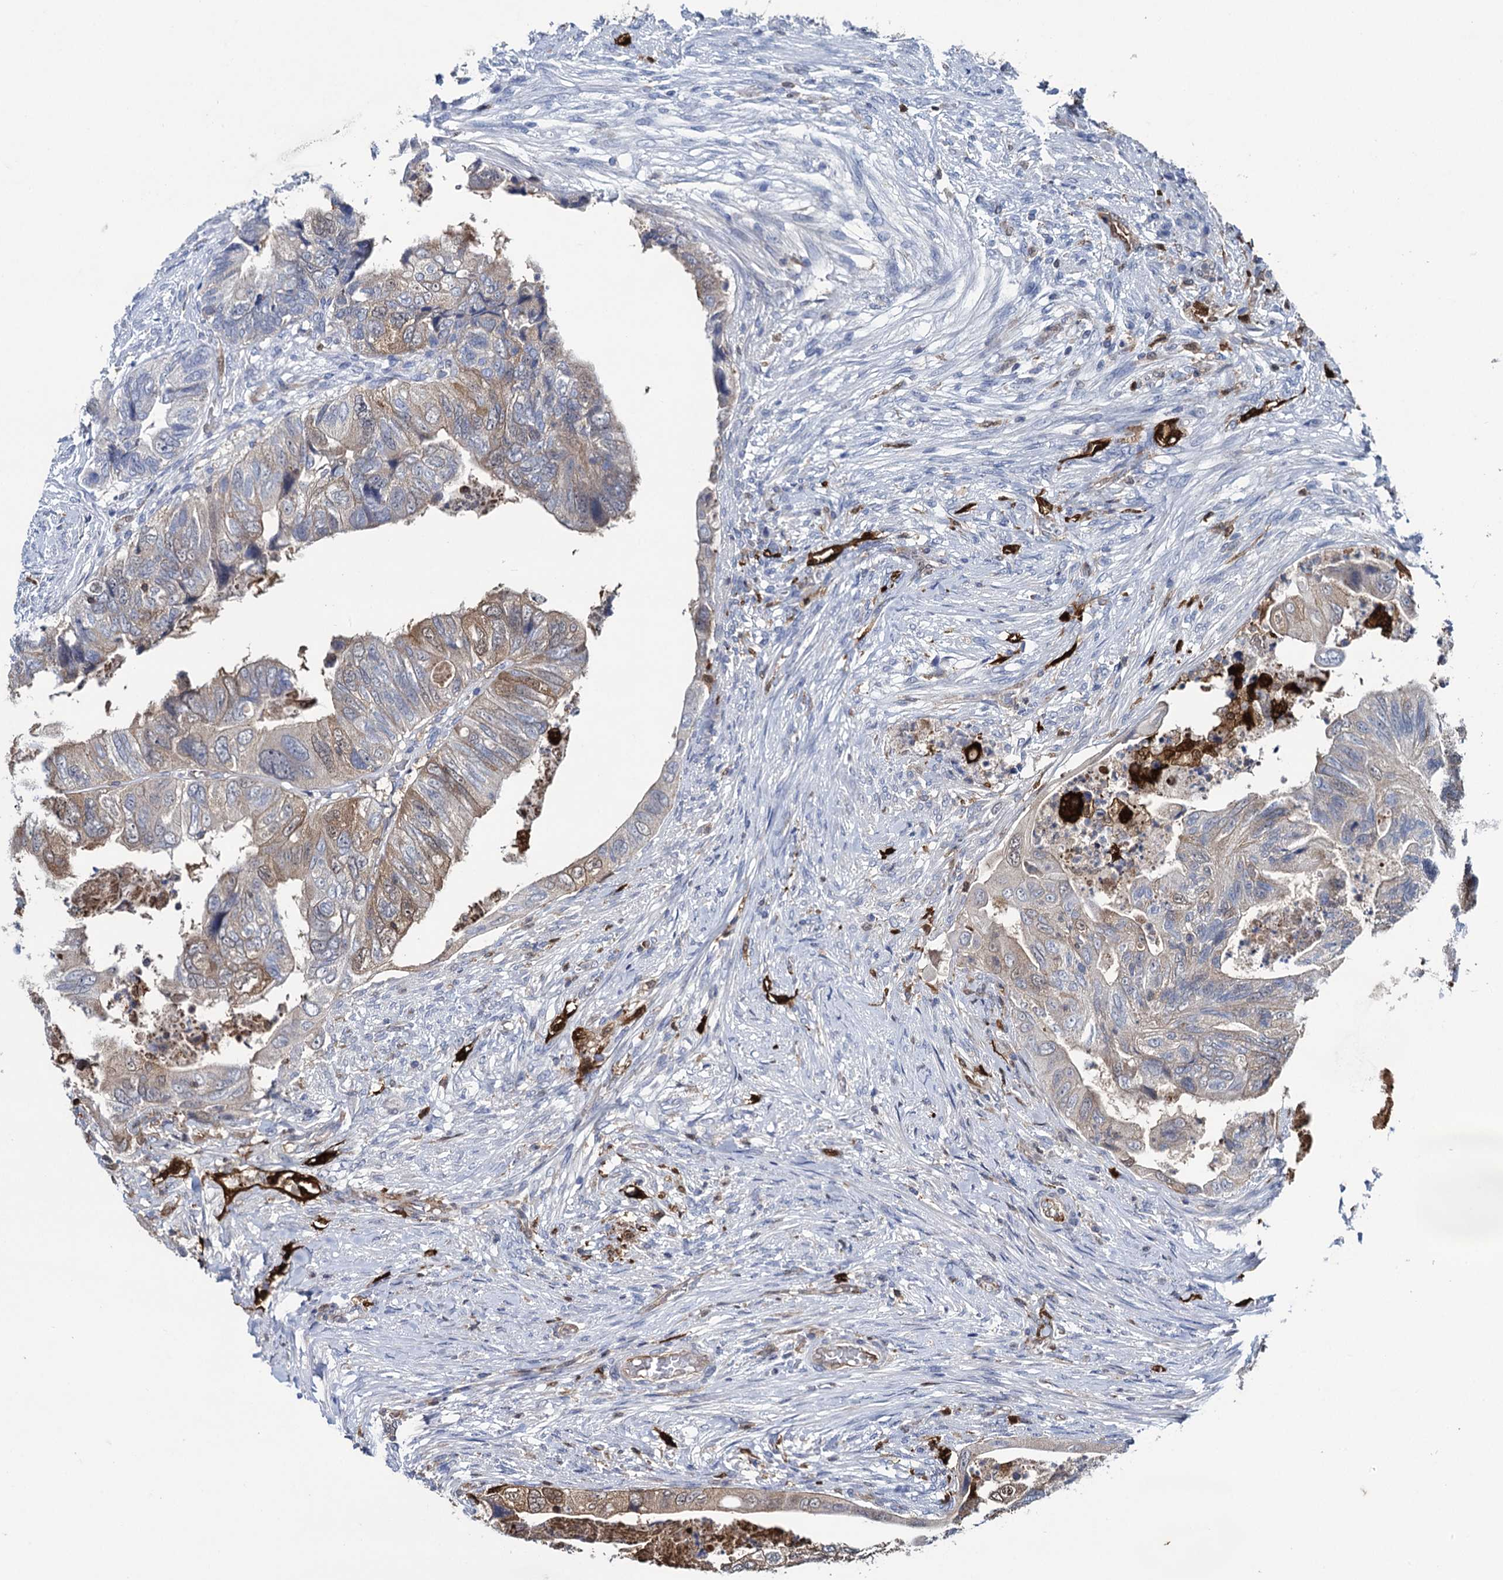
{"staining": {"intensity": "strong", "quantity": "<25%", "location": "cytoplasmic/membranous,nuclear"}, "tissue": "colorectal cancer", "cell_type": "Tumor cells", "image_type": "cancer", "snomed": [{"axis": "morphology", "description": "Adenocarcinoma, NOS"}, {"axis": "topography", "description": "Rectum"}], "caption": "Strong cytoplasmic/membranous and nuclear positivity for a protein is seen in about <25% of tumor cells of adenocarcinoma (colorectal) using immunohistochemistry.", "gene": "FABP5", "patient": {"sex": "male", "age": 63}}